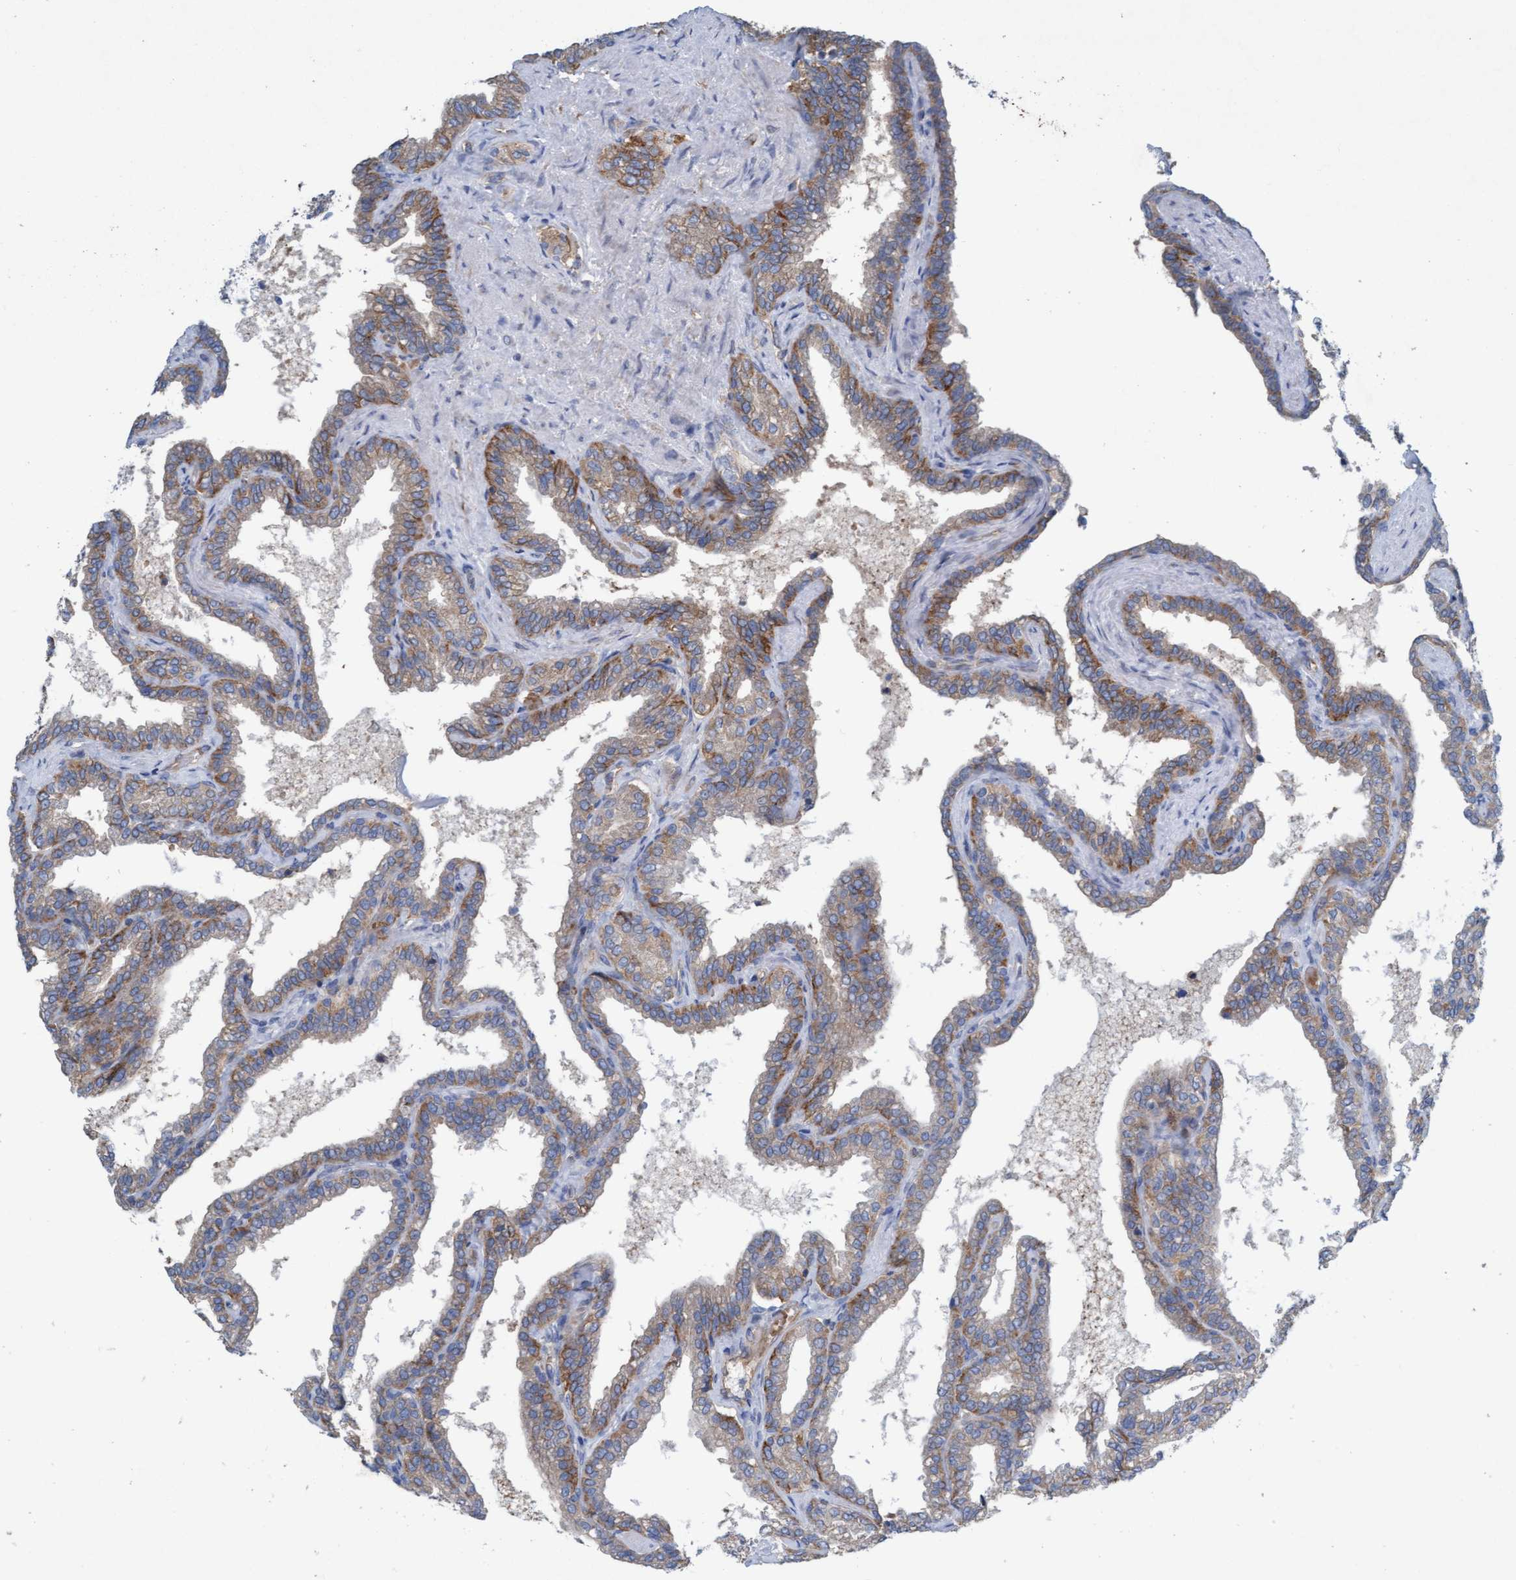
{"staining": {"intensity": "moderate", "quantity": ">75%", "location": "cytoplasmic/membranous"}, "tissue": "seminal vesicle", "cell_type": "Glandular cells", "image_type": "normal", "snomed": [{"axis": "morphology", "description": "Normal tissue, NOS"}, {"axis": "topography", "description": "Seminal veicle"}], "caption": "A histopathology image of seminal vesicle stained for a protein demonstrates moderate cytoplasmic/membranous brown staining in glandular cells. Using DAB (brown) and hematoxylin (blue) stains, captured at high magnification using brightfield microscopy.", "gene": "SIGIRR", "patient": {"sex": "male", "age": 46}}